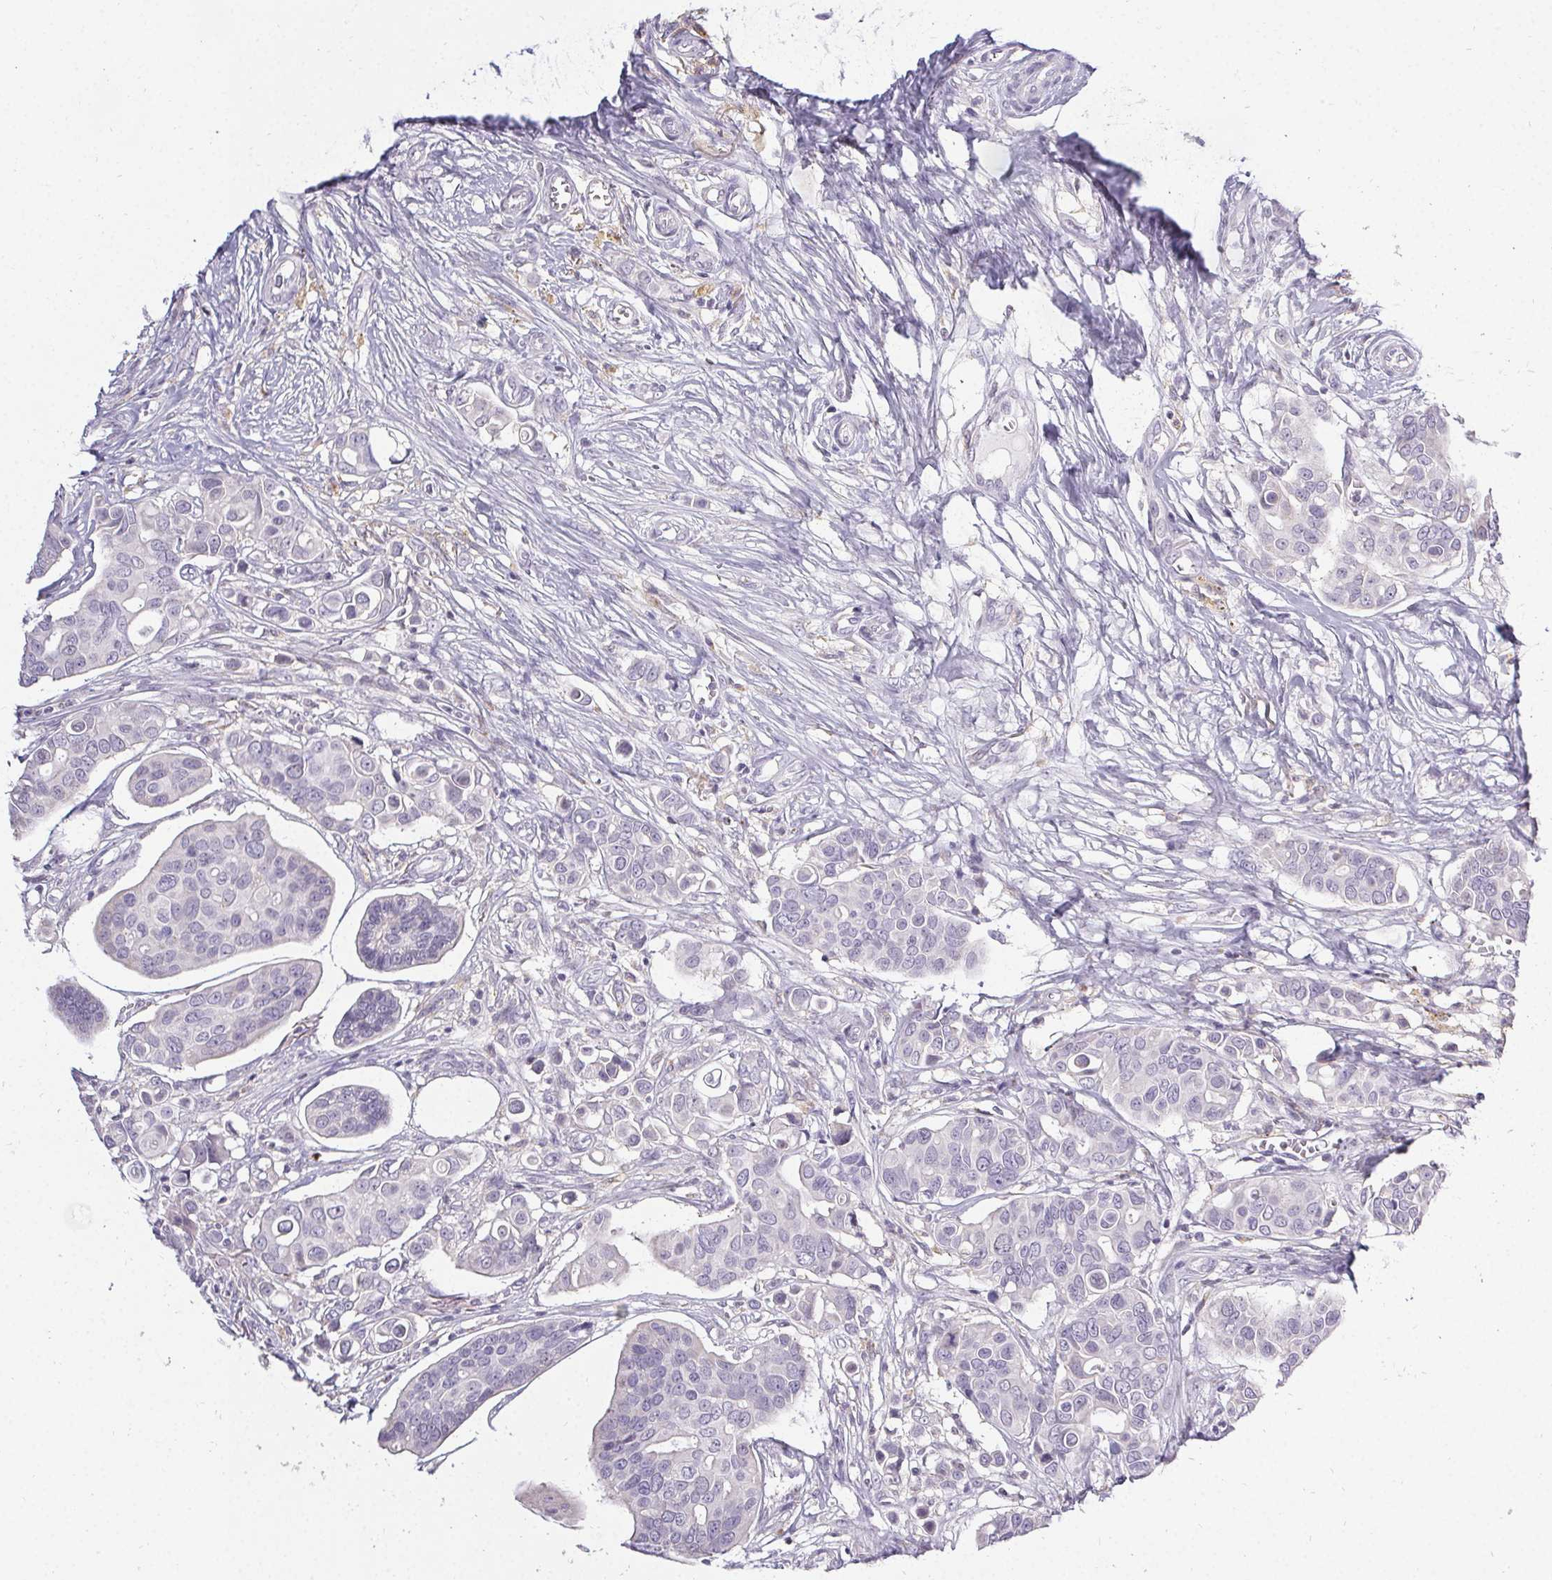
{"staining": {"intensity": "negative", "quantity": "none", "location": "none"}, "tissue": "breast cancer", "cell_type": "Tumor cells", "image_type": "cancer", "snomed": [{"axis": "morphology", "description": "Normal tissue, NOS"}, {"axis": "morphology", "description": "Duct carcinoma"}, {"axis": "topography", "description": "Skin"}, {"axis": "topography", "description": "Breast"}], "caption": "Tumor cells are negative for protein expression in human breast infiltrating ductal carcinoma.", "gene": "PMEL", "patient": {"sex": "female", "age": 54}}